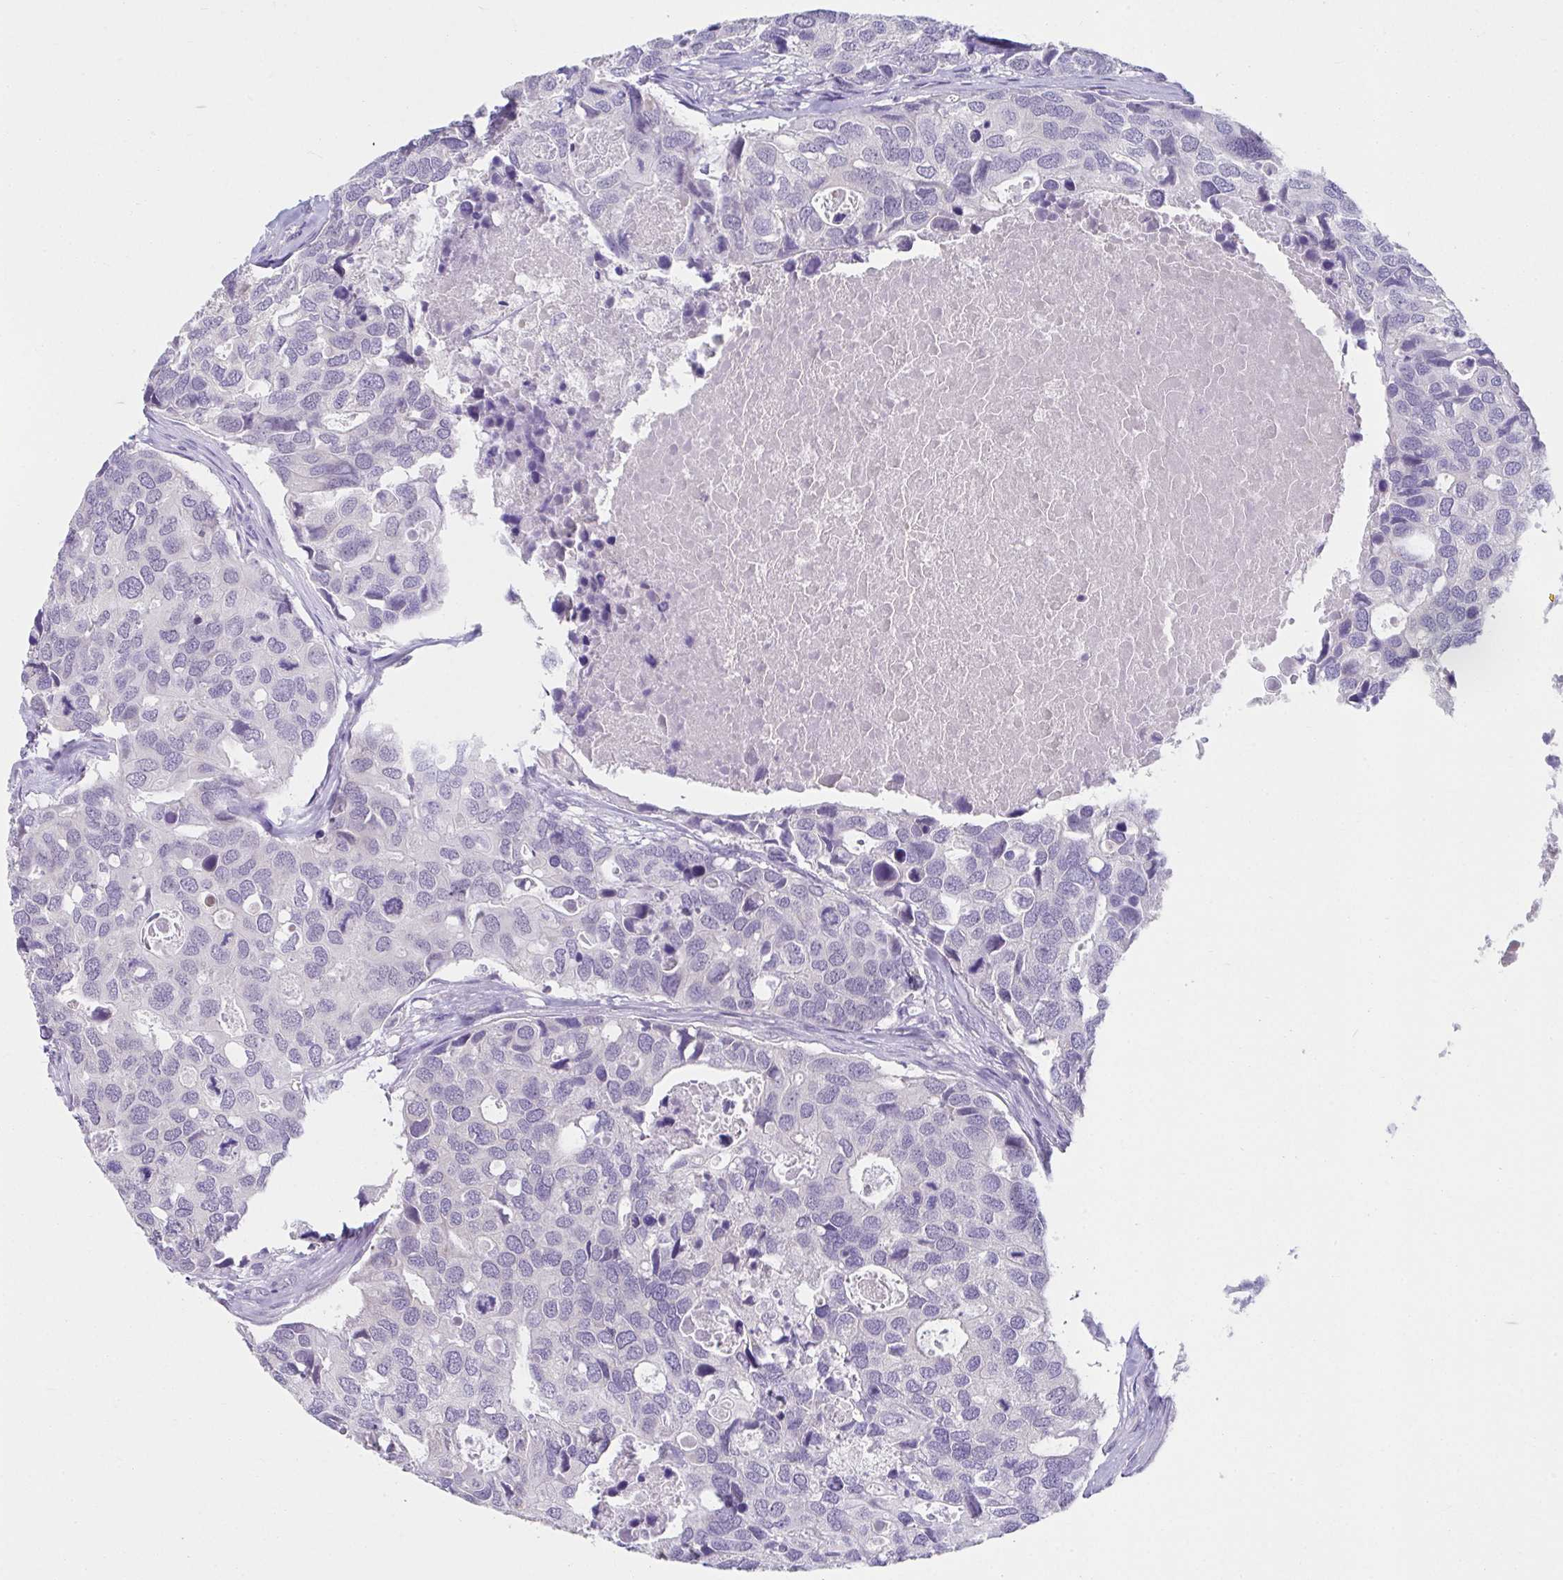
{"staining": {"intensity": "negative", "quantity": "none", "location": "none"}, "tissue": "breast cancer", "cell_type": "Tumor cells", "image_type": "cancer", "snomed": [{"axis": "morphology", "description": "Duct carcinoma"}, {"axis": "topography", "description": "Breast"}], "caption": "Tumor cells show no significant protein positivity in breast invasive ductal carcinoma.", "gene": "CXCR1", "patient": {"sex": "female", "age": 83}}